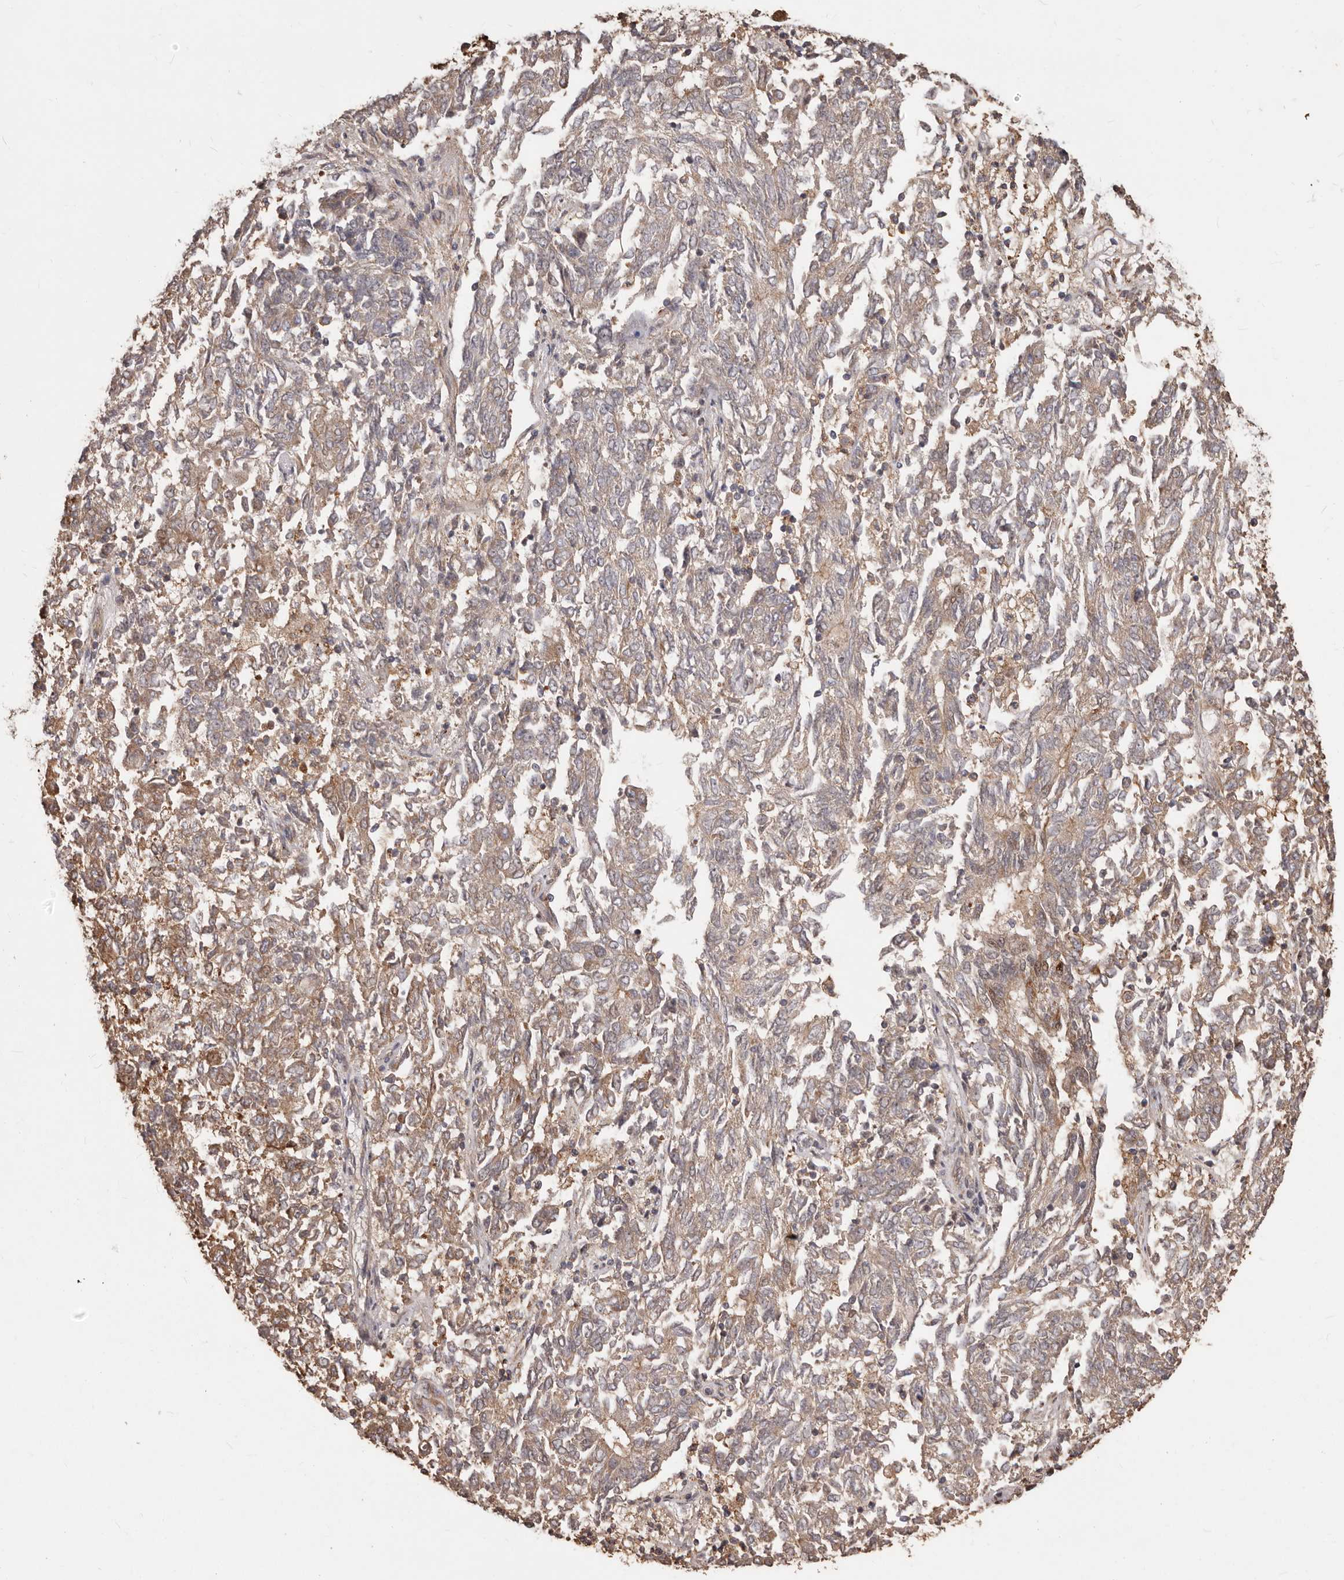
{"staining": {"intensity": "weak", "quantity": "25%-75%", "location": "cytoplasmic/membranous"}, "tissue": "endometrial cancer", "cell_type": "Tumor cells", "image_type": "cancer", "snomed": [{"axis": "morphology", "description": "Adenocarcinoma, NOS"}, {"axis": "topography", "description": "Endometrium"}], "caption": "An IHC micrograph of tumor tissue is shown. Protein staining in brown shows weak cytoplasmic/membranous positivity in endometrial cancer (adenocarcinoma) within tumor cells.", "gene": "MTO1", "patient": {"sex": "female", "age": 80}}